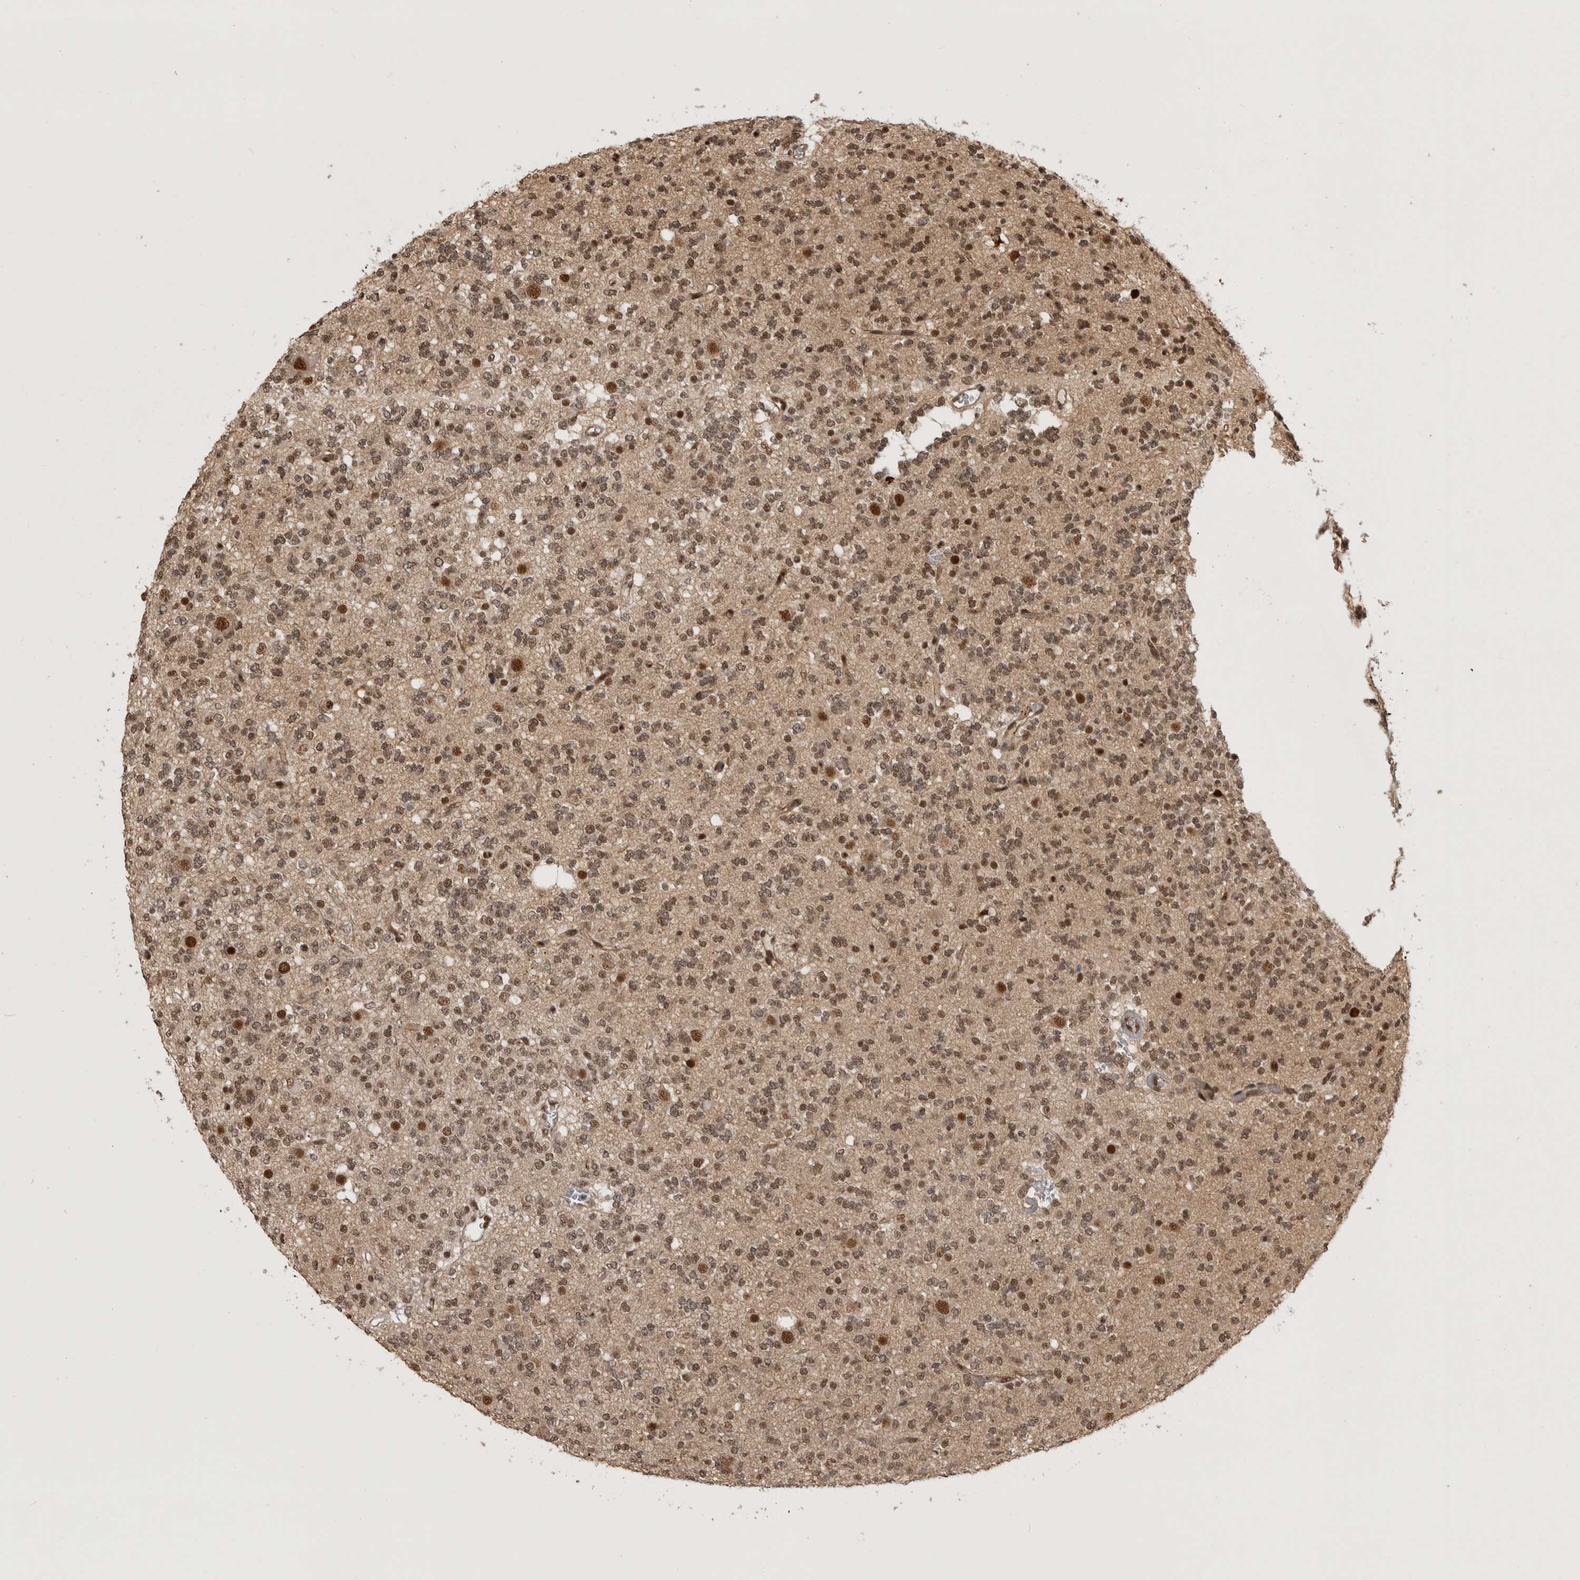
{"staining": {"intensity": "moderate", "quantity": ">75%", "location": "nuclear"}, "tissue": "glioma", "cell_type": "Tumor cells", "image_type": "cancer", "snomed": [{"axis": "morphology", "description": "Glioma, malignant, Low grade"}, {"axis": "topography", "description": "Brain"}], "caption": "This is an image of immunohistochemistry (IHC) staining of glioma, which shows moderate staining in the nuclear of tumor cells.", "gene": "CBLL1", "patient": {"sex": "male", "age": 38}}